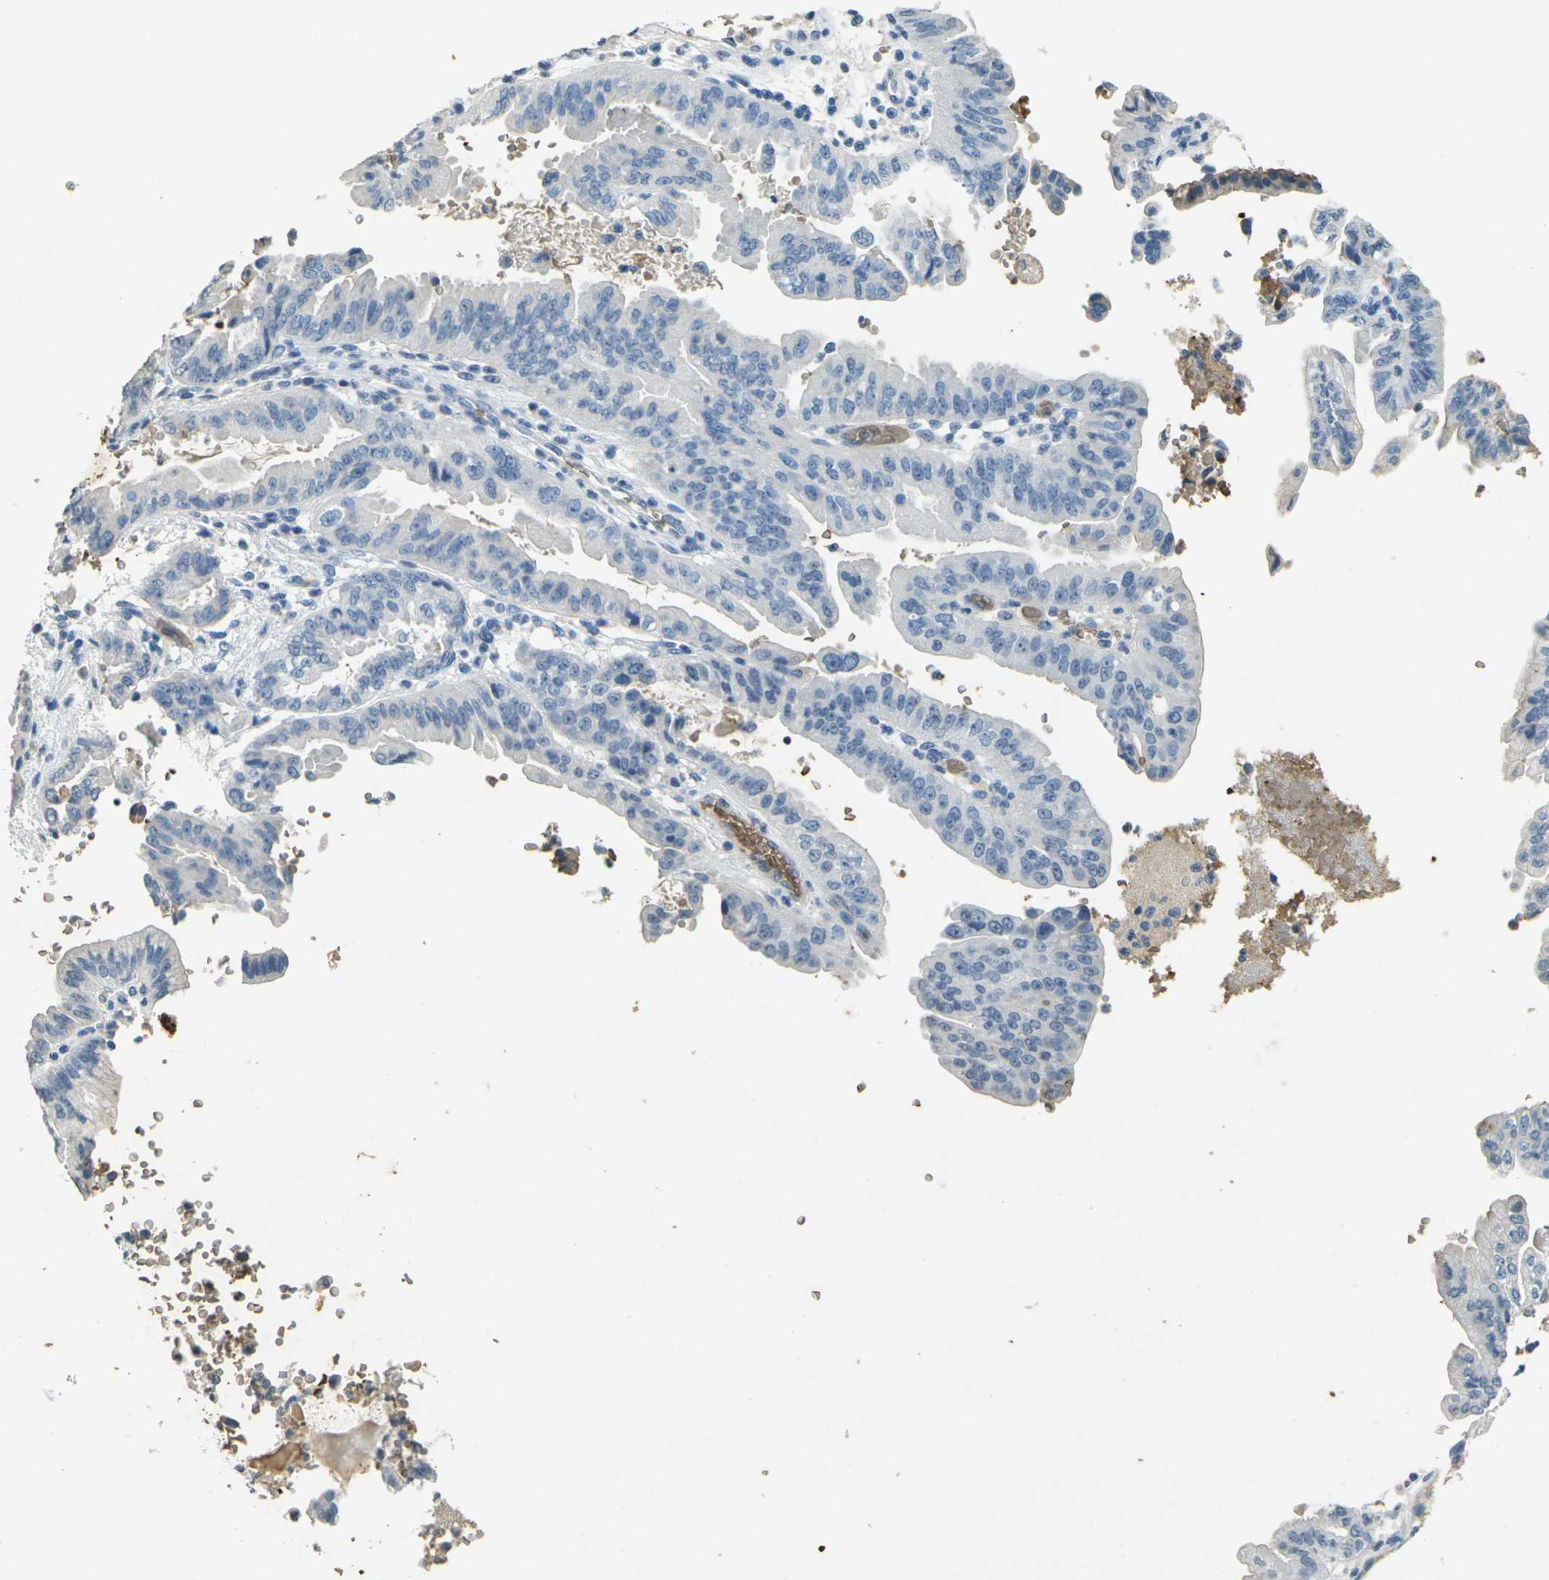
{"staining": {"intensity": "weak", "quantity": "<25%", "location": "cytoplasmic/membranous"}, "tissue": "pancreatic cancer", "cell_type": "Tumor cells", "image_type": "cancer", "snomed": [{"axis": "morphology", "description": "Adenocarcinoma, NOS"}, {"axis": "topography", "description": "Pancreas"}], "caption": "Human pancreatic cancer (adenocarcinoma) stained for a protein using immunohistochemistry reveals no expression in tumor cells.", "gene": "HBB", "patient": {"sex": "male", "age": 70}}